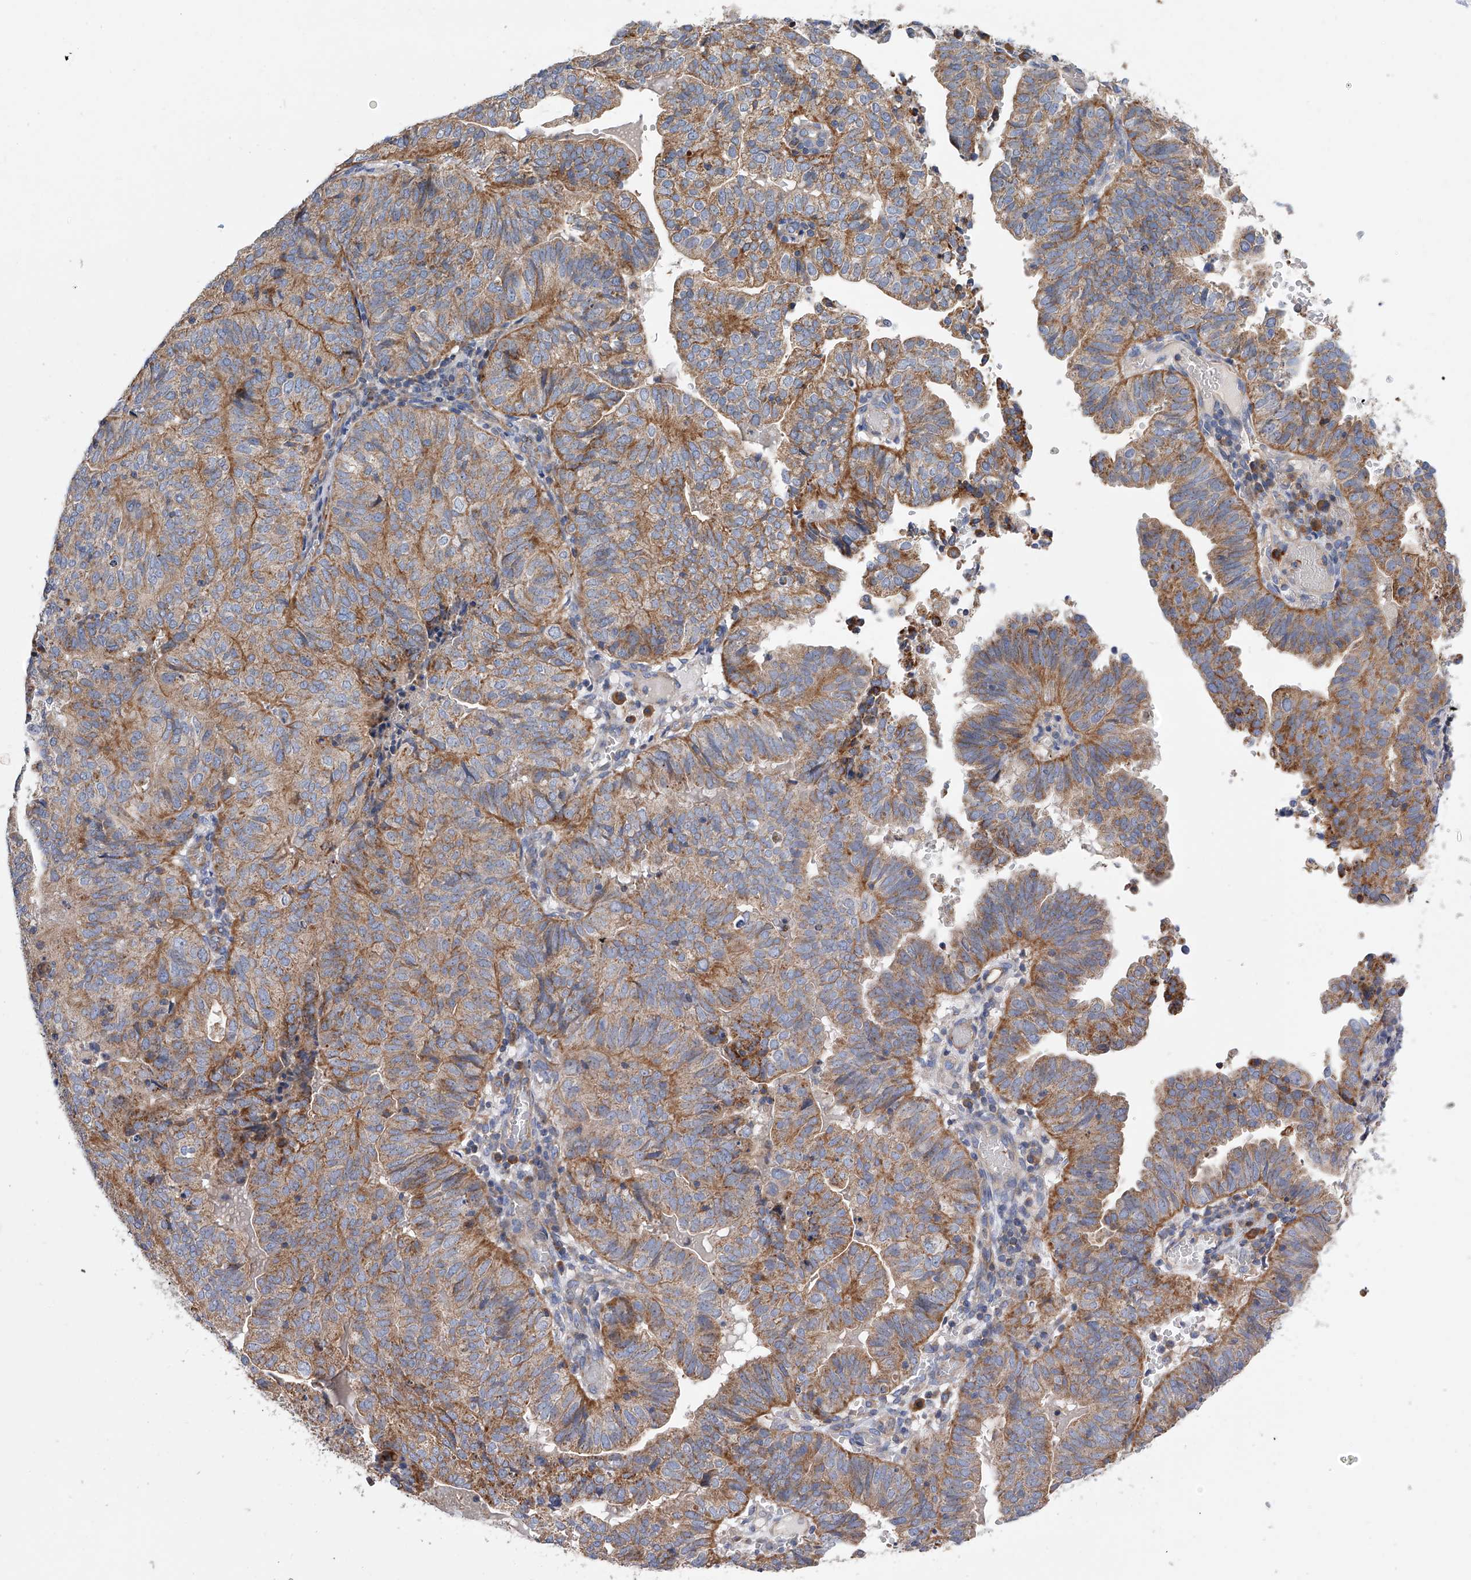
{"staining": {"intensity": "moderate", "quantity": ">75%", "location": "cytoplasmic/membranous"}, "tissue": "endometrial cancer", "cell_type": "Tumor cells", "image_type": "cancer", "snomed": [{"axis": "morphology", "description": "Adenocarcinoma, NOS"}, {"axis": "topography", "description": "Uterus"}], "caption": "Immunohistochemistry (IHC) image of neoplastic tissue: endometrial adenocarcinoma stained using immunohistochemistry (IHC) exhibits medium levels of moderate protein expression localized specifically in the cytoplasmic/membranous of tumor cells, appearing as a cytoplasmic/membranous brown color.", "gene": "MLYCD", "patient": {"sex": "female", "age": 77}}